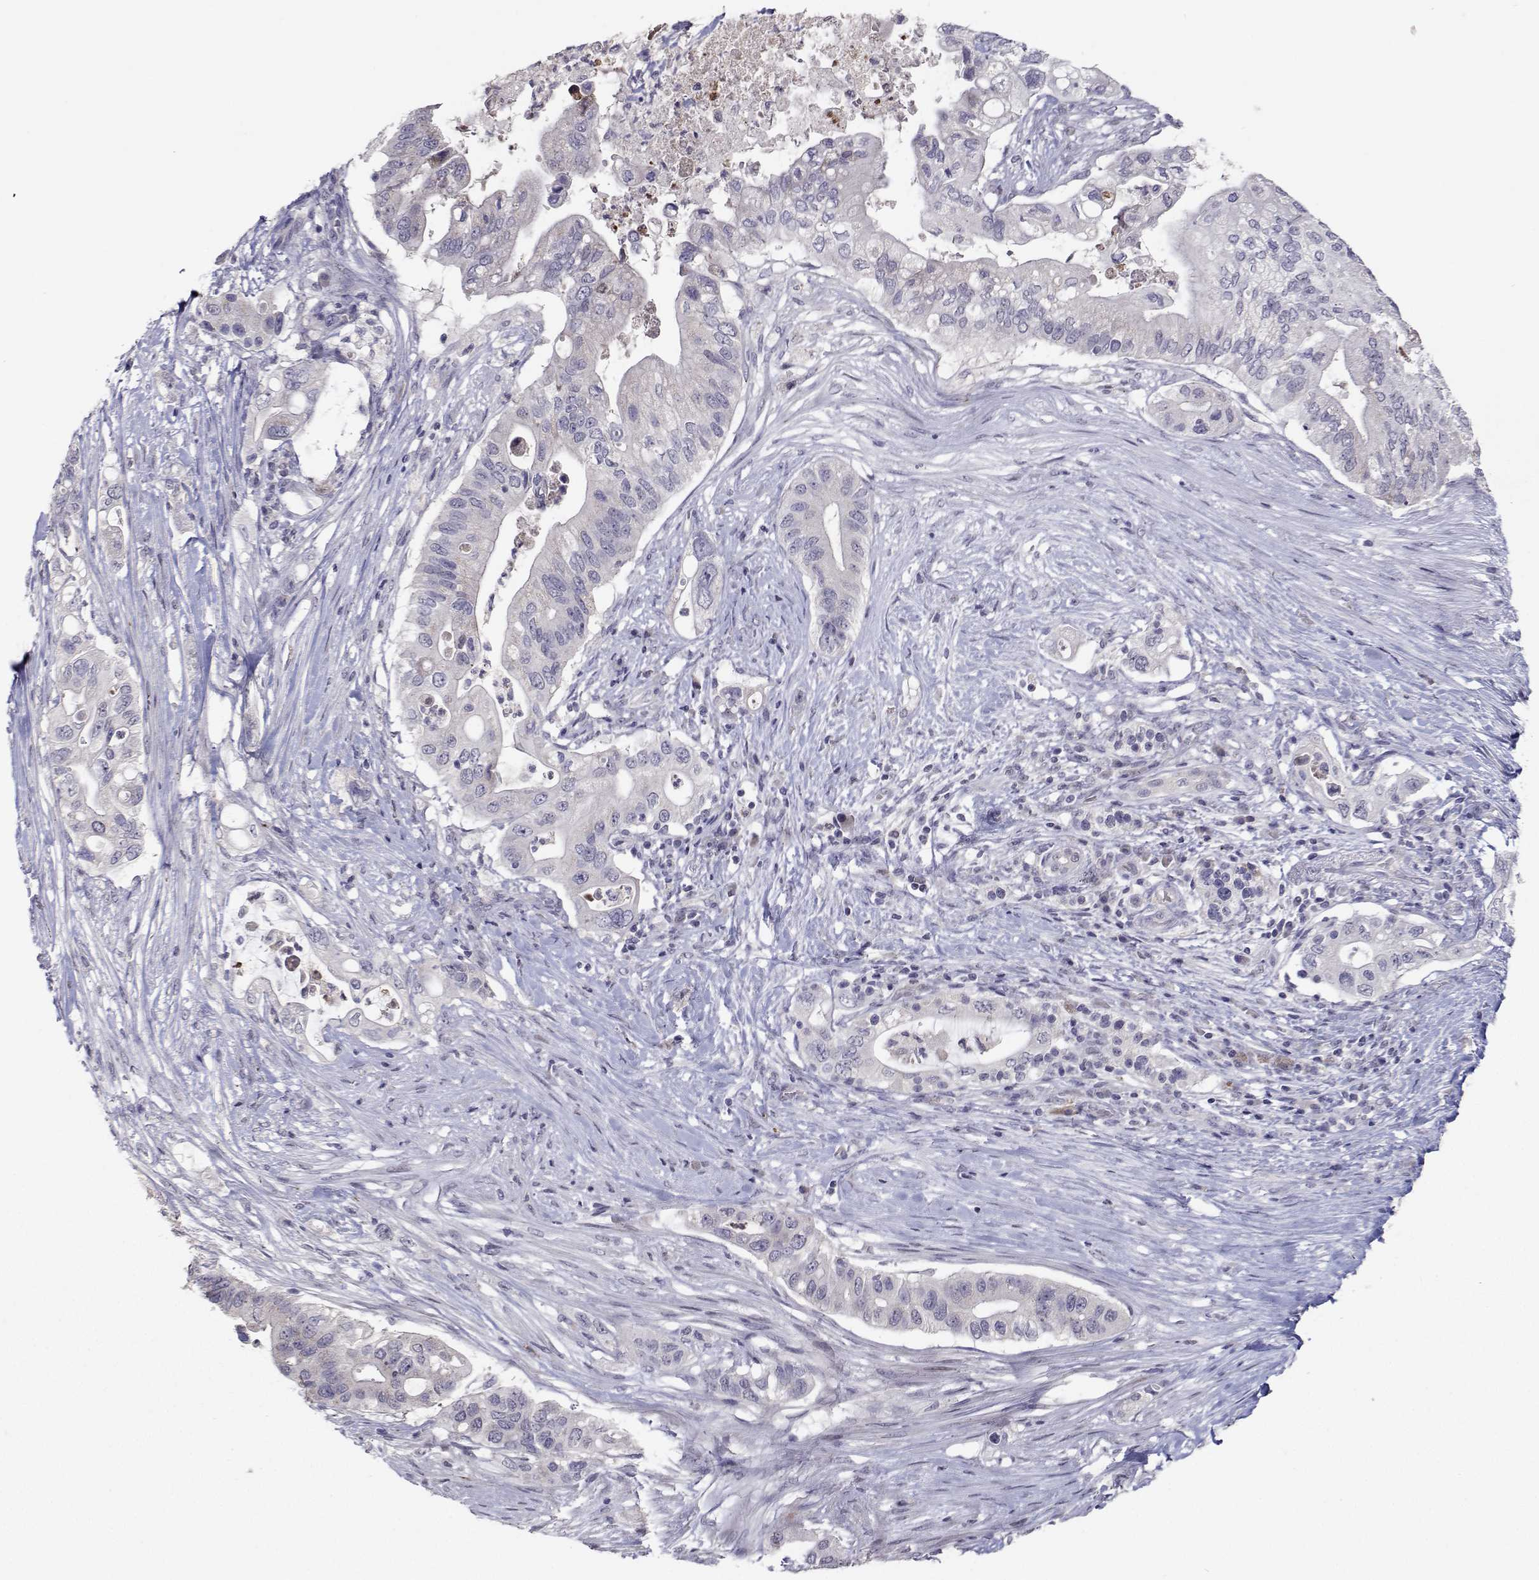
{"staining": {"intensity": "negative", "quantity": "none", "location": "none"}, "tissue": "pancreatic cancer", "cell_type": "Tumor cells", "image_type": "cancer", "snomed": [{"axis": "morphology", "description": "Adenocarcinoma, NOS"}, {"axis": "topography", "description": "Pancreas"}], "caption": "The image exhibits no staining of tumor cells in pancreatic adenocarcinoma.", "gene": "RBPJL", "patient": {"sex": "female", "age": 72}}